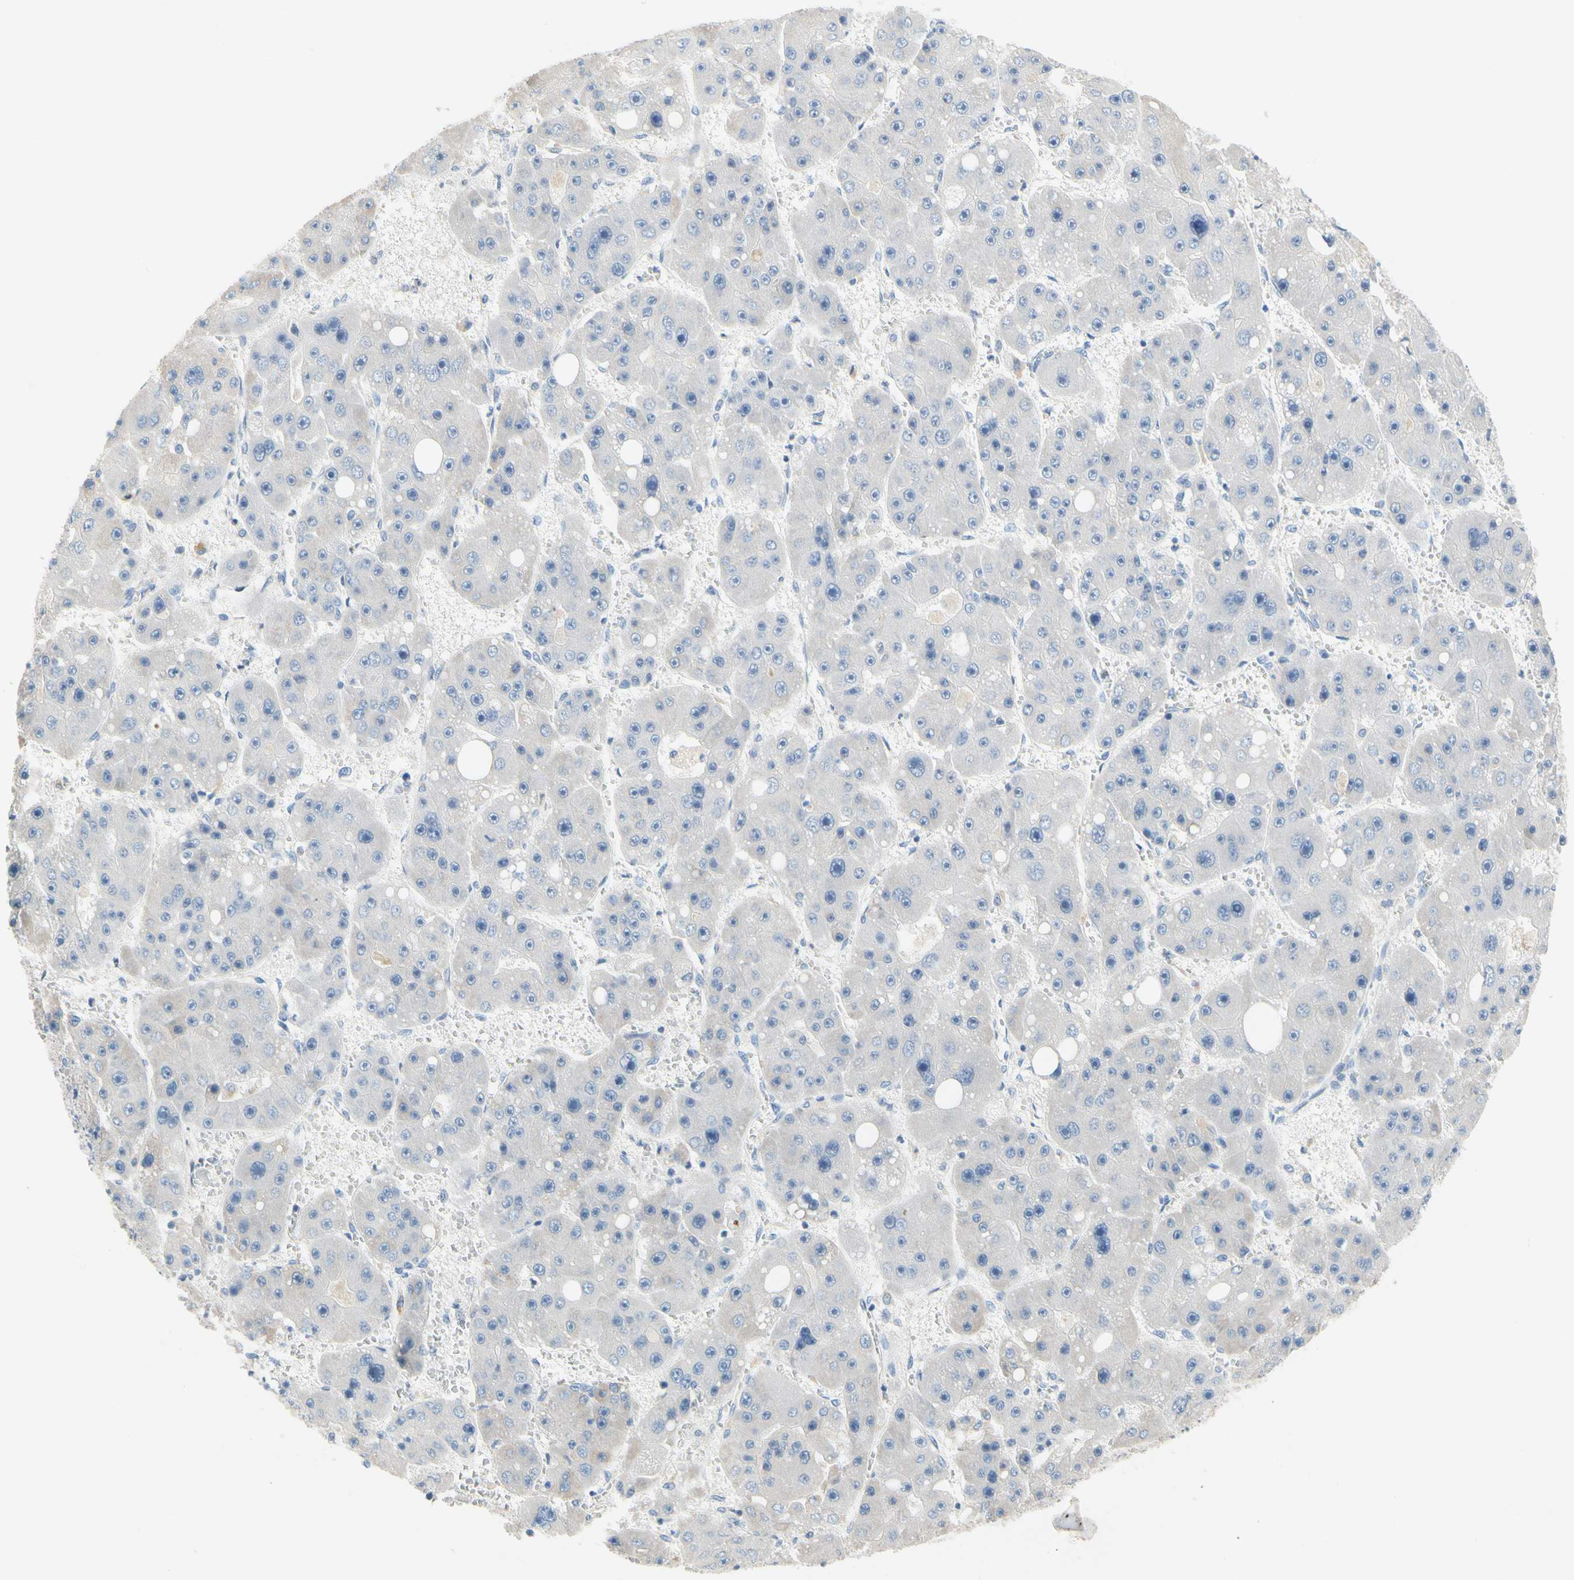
{"staining": {"intensity": "negative", "quantity": "none", "location": "none"}, "tissue": "liver cancer", "cell_type": "Tumor cells", "image_type": "cancer", "snomed": [{"axis": "morphology", "description": "Carcinoma, Hepatocellular, NOS"}, {"axis": "topography", "description": "Liver"}], "caption": "Micrograph shows no significant protein staining in tumor cells of liver hepatocellular carcinoma.", "gene": "CCM2L", "patient": {"sex": "female", "age": 61}}